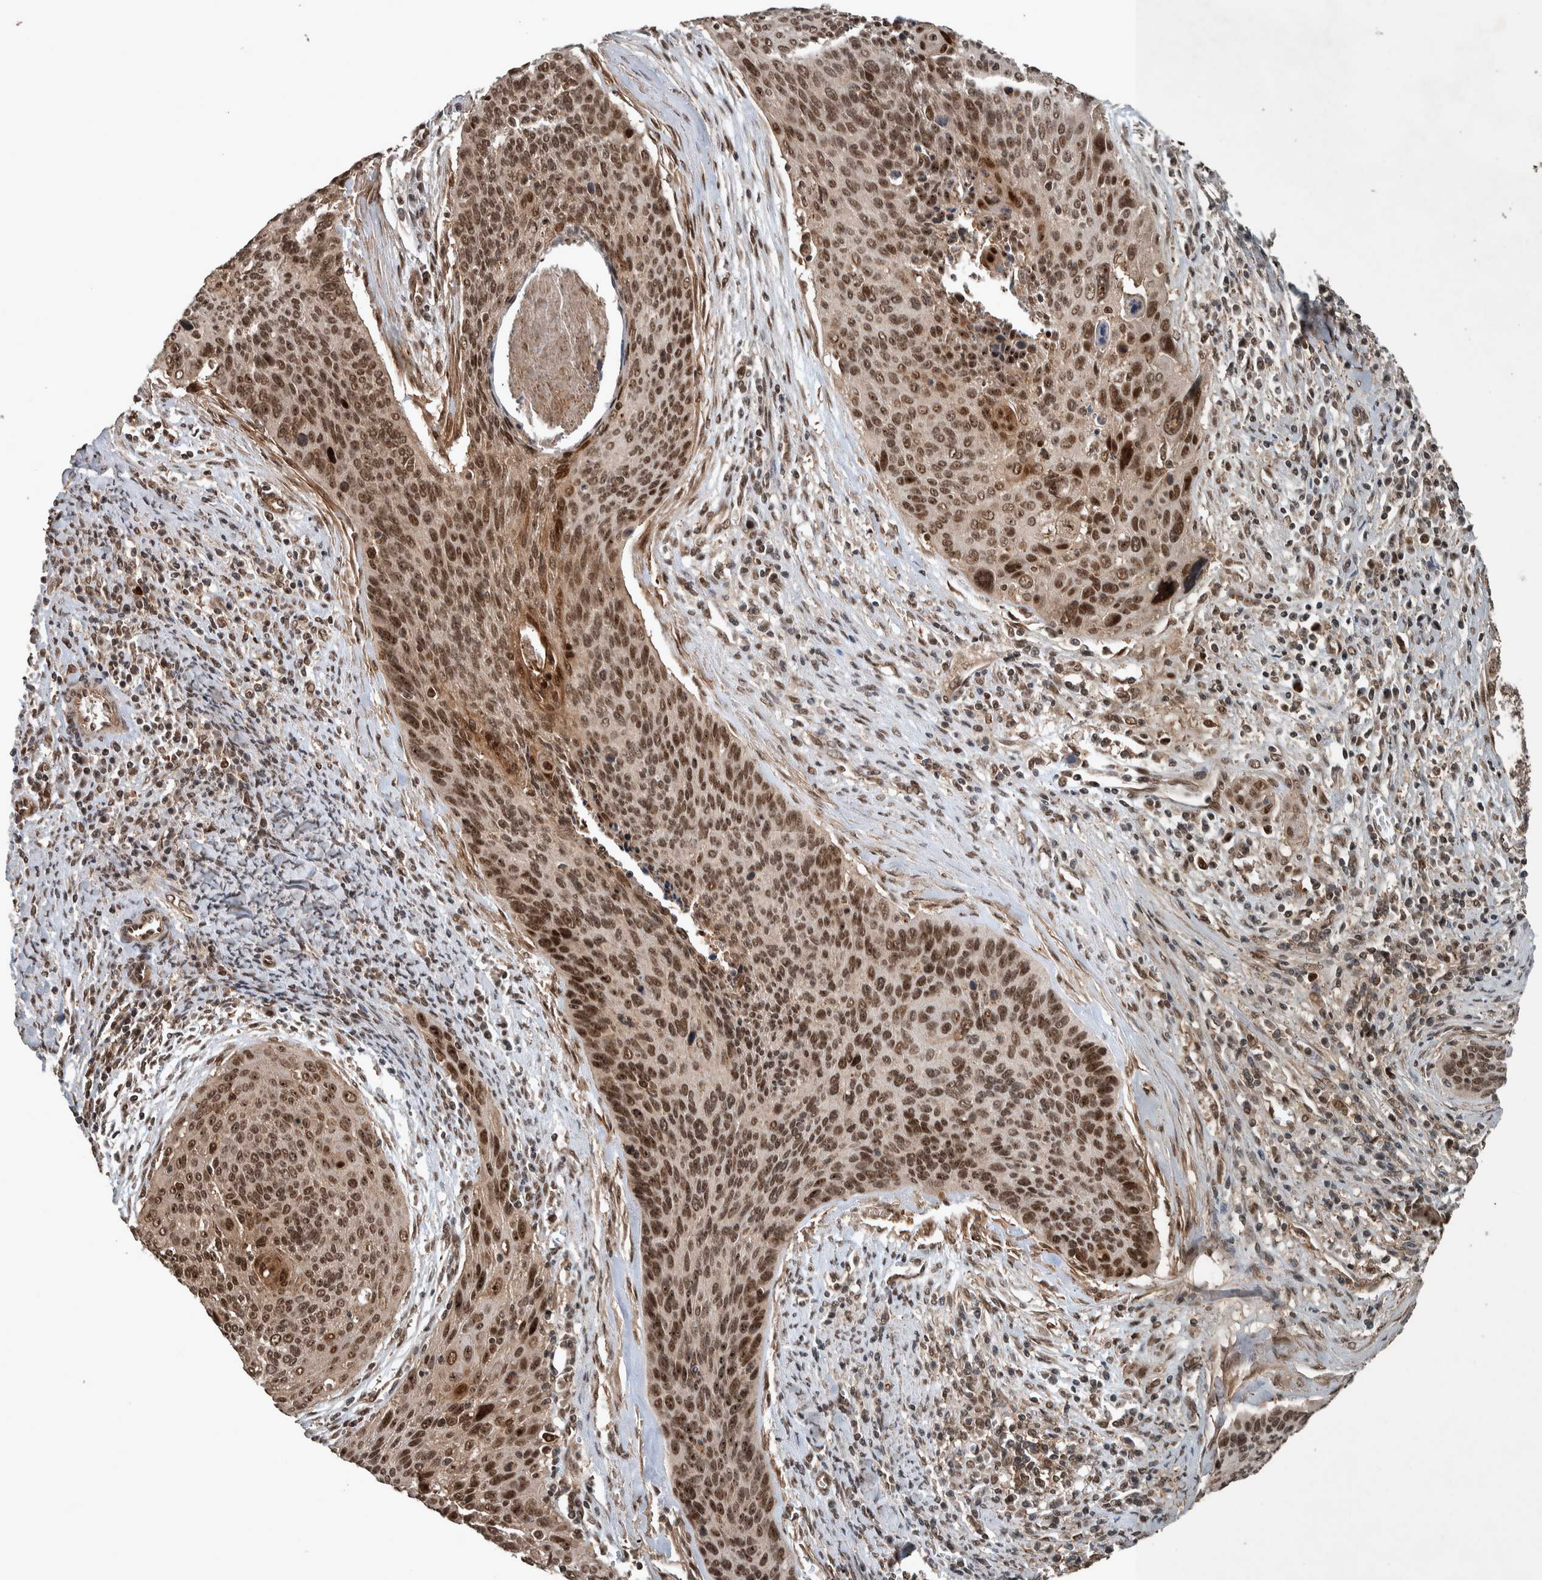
{"staining": {"intensity": "moderate", "quantity": ">75%", "location": "cytoplasmic/membranous,nuclear"}, "tissue": "cervical cancer", "cell_type": "Tumor cells", "image_type": "cancer", "snomed": [{"axis": "morphology", "description": "Squamous cell carcinoma, NOS"}, {"axis": "topography", "description": "Cervix"}], "caption": "DAB immunohistochemical staining of human cervical squamous cell carcinoma exhibits moderate cytoplasmic/membranous and nuclear protein positivity in approximately >75% of tumor cells.", "gene": "MYO1E", "patient": {"sex": "female", "age": 55}}